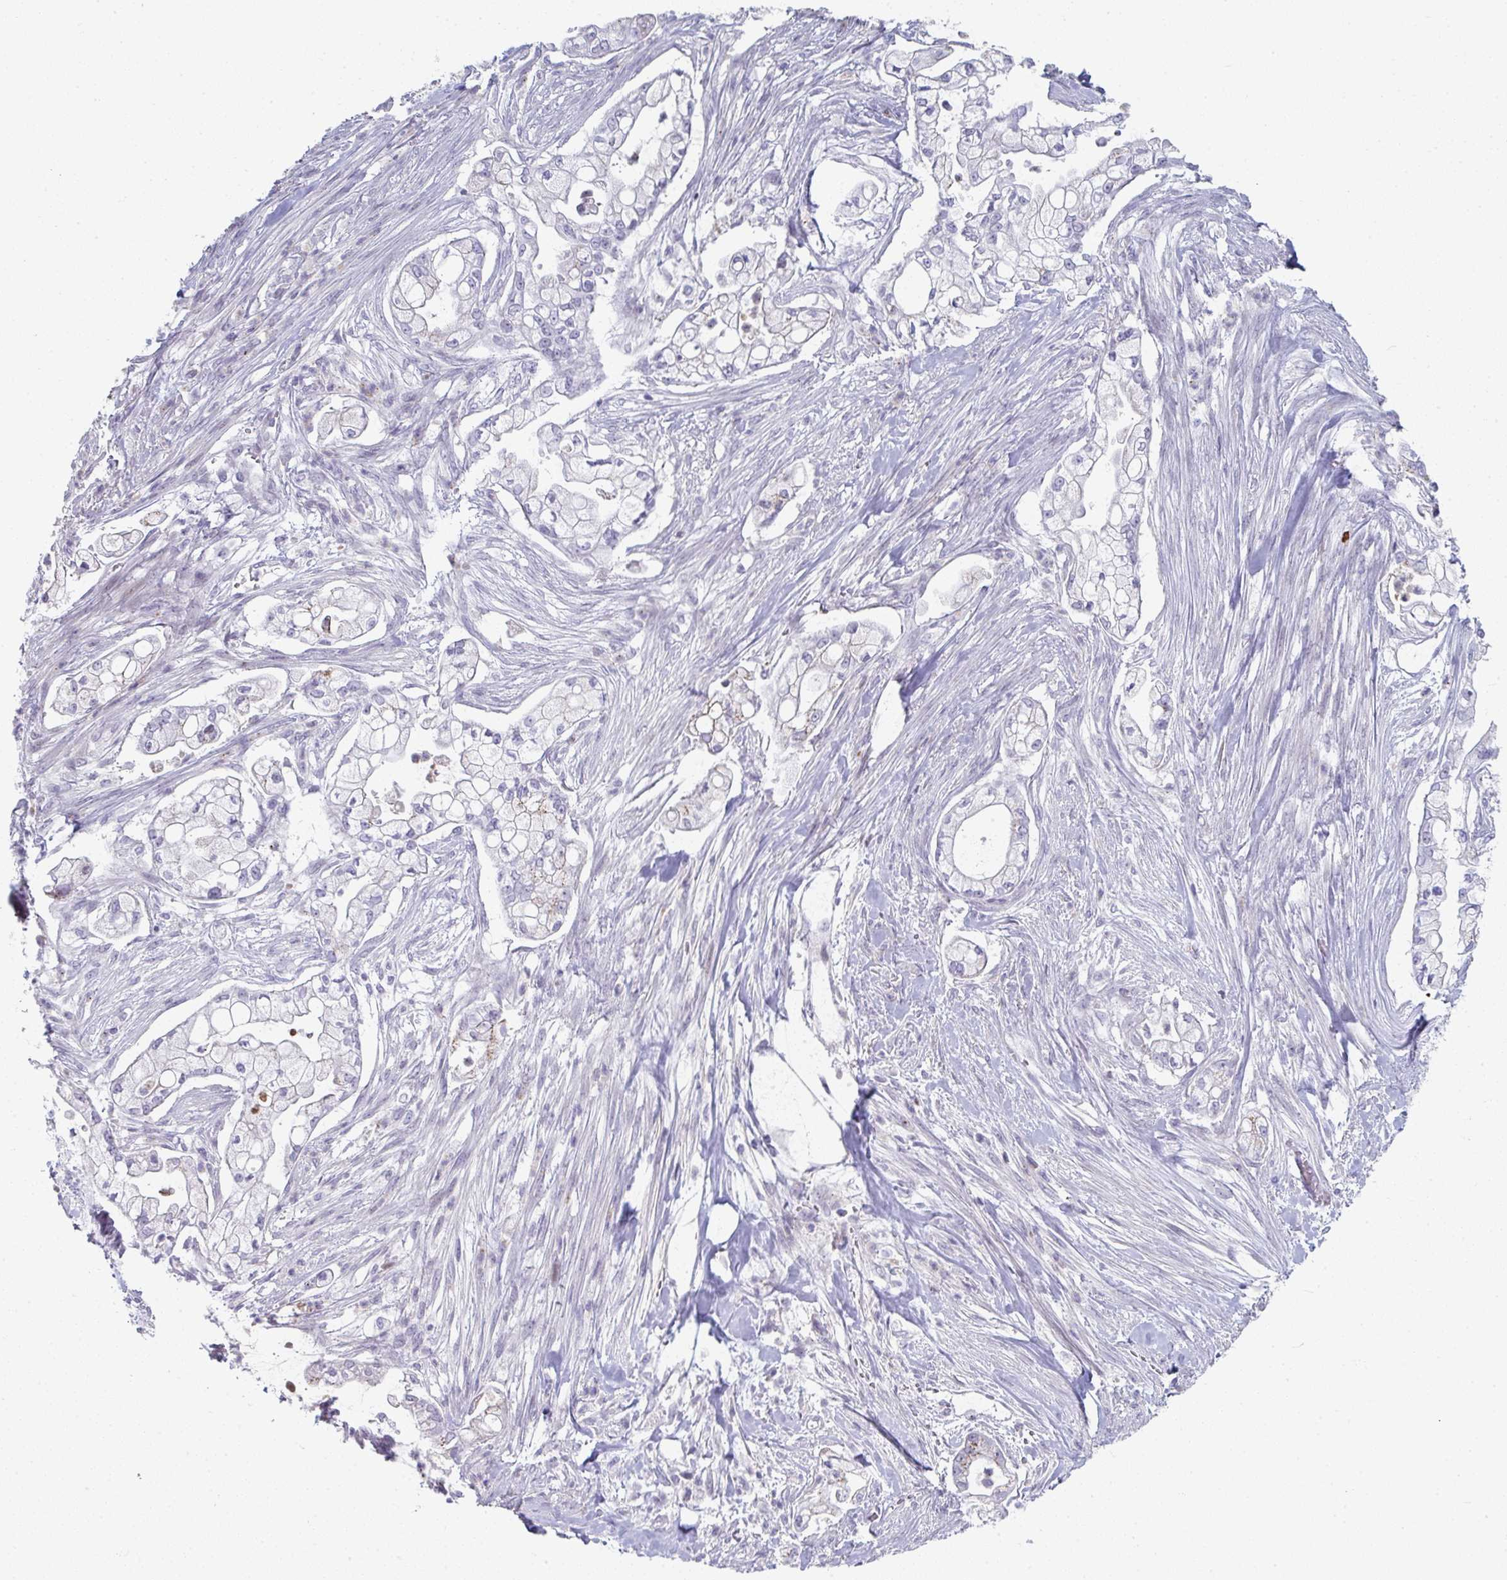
{"staining": {"intensity": "negative", "quantity": "none", "location": "none"}, "tissue": "pancreatic cancer", "cell_type": "Tumor cells", "image_type": "cancer", "snomed": [{"axis": "morphology", "description": "Adenocarcinoma, NOS"}, {"axis": "topography", "description": "Pancreas"}], "caption": "Protein analysis of pancreatic adenocarcinoma displays no significant expression in tumor cells. (DAB (3,3'-diaminobenzidine) immunohistochemistry, high magnification).", "gene": "A1CF", "patient": {"sex": "female", "age": 69}}